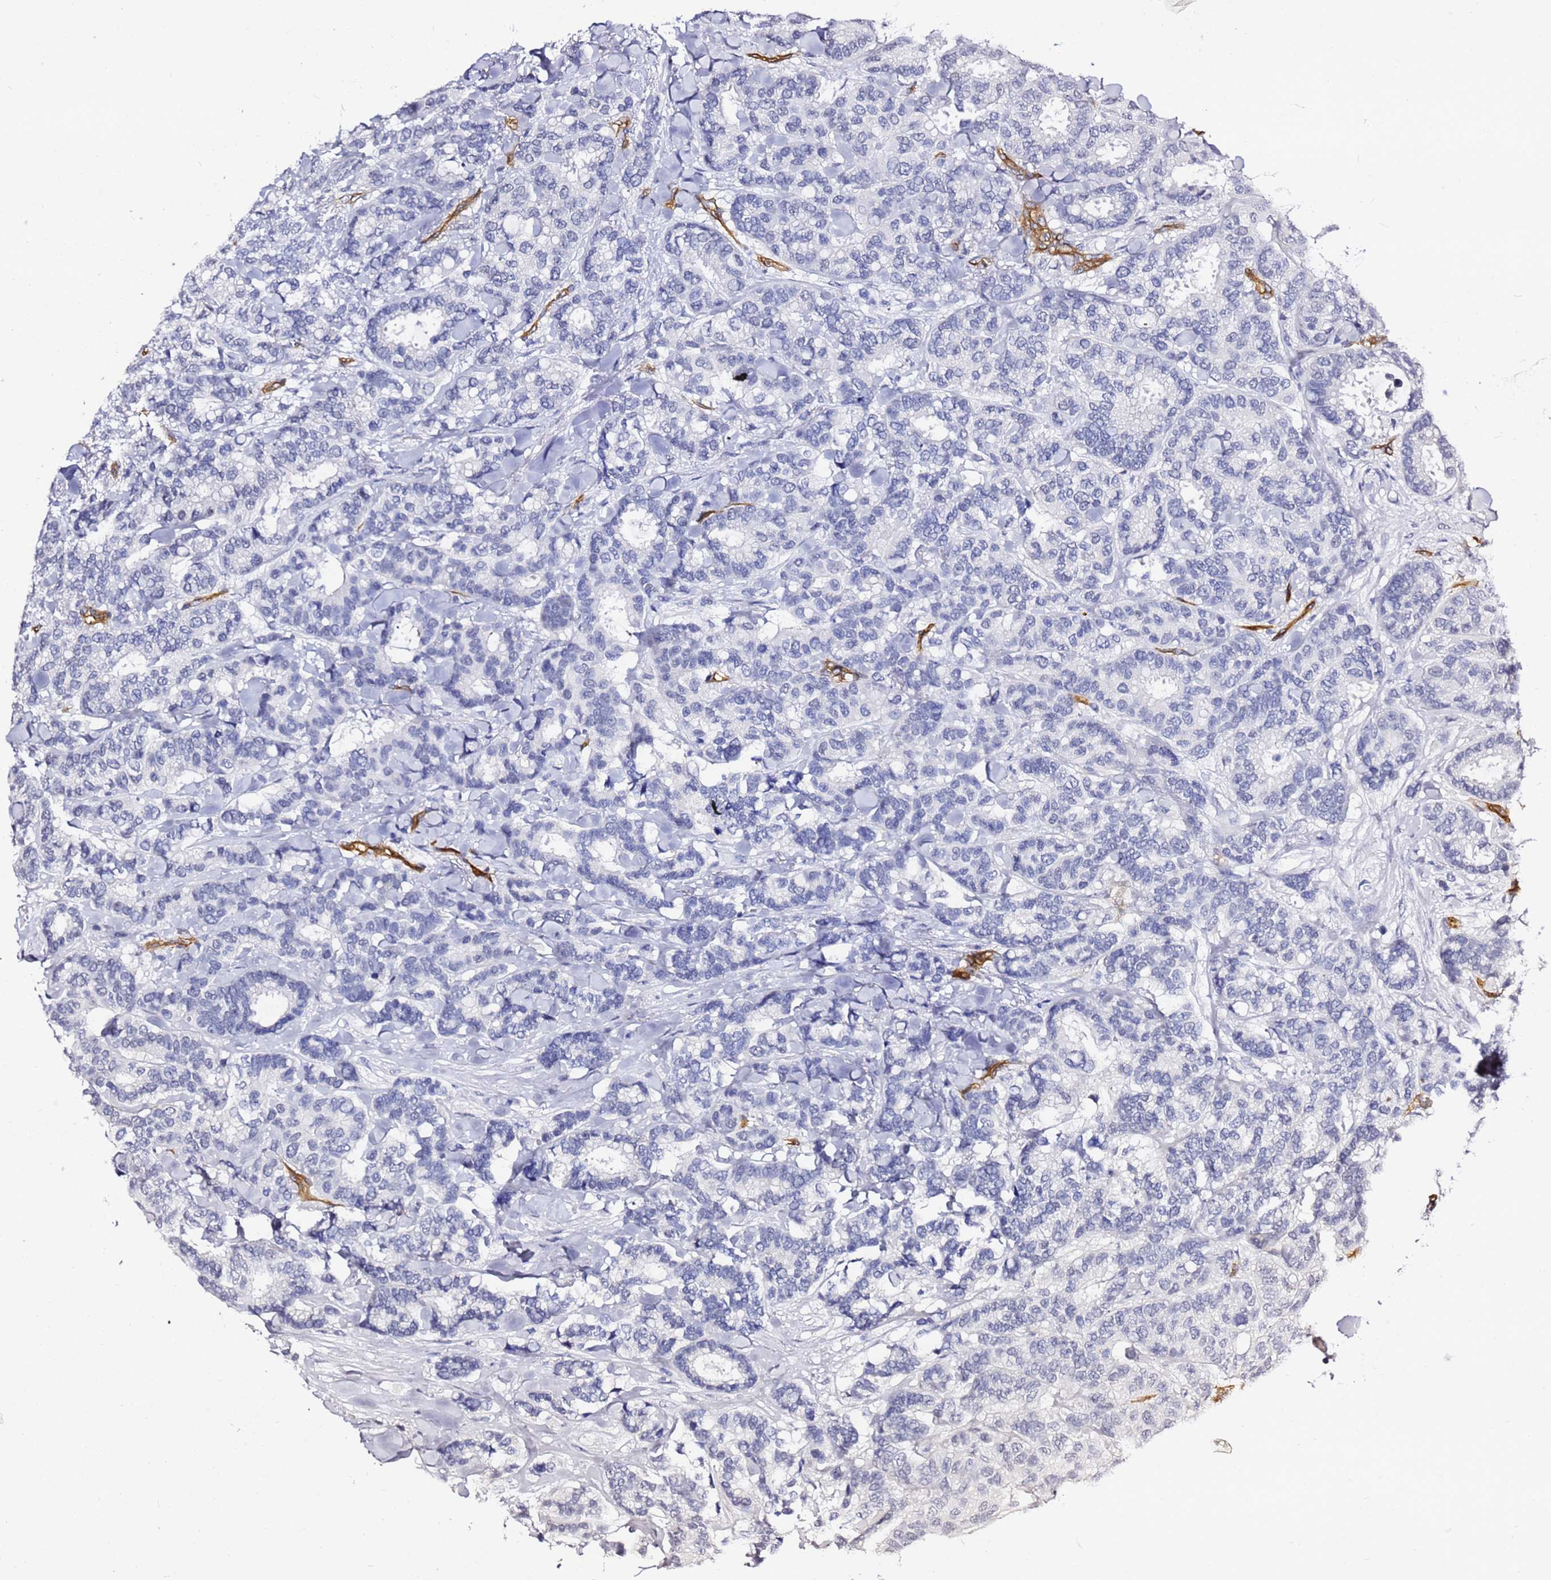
{"staining": {"intensity": "negative", "quantity": "none", "location": "none"}, "tissue": "breast cancer", "cell_type": "Tumor cells", "image_type": "cancer", "snomed": [{"axis": "morphology", "description": "Normal tissue, NOS"}, {"axis": "morphology", "description": "Duct carcinoma"}, {"axis": "topography", "description": "Breast"}], "caption": "Immunohistochemistry (IHC) of human breast infiltrating ductal carcinoma reveals no positivity in tumor cells.", "gene": "DEFB104A", "patient": {"sex": "female", "age": 87}}